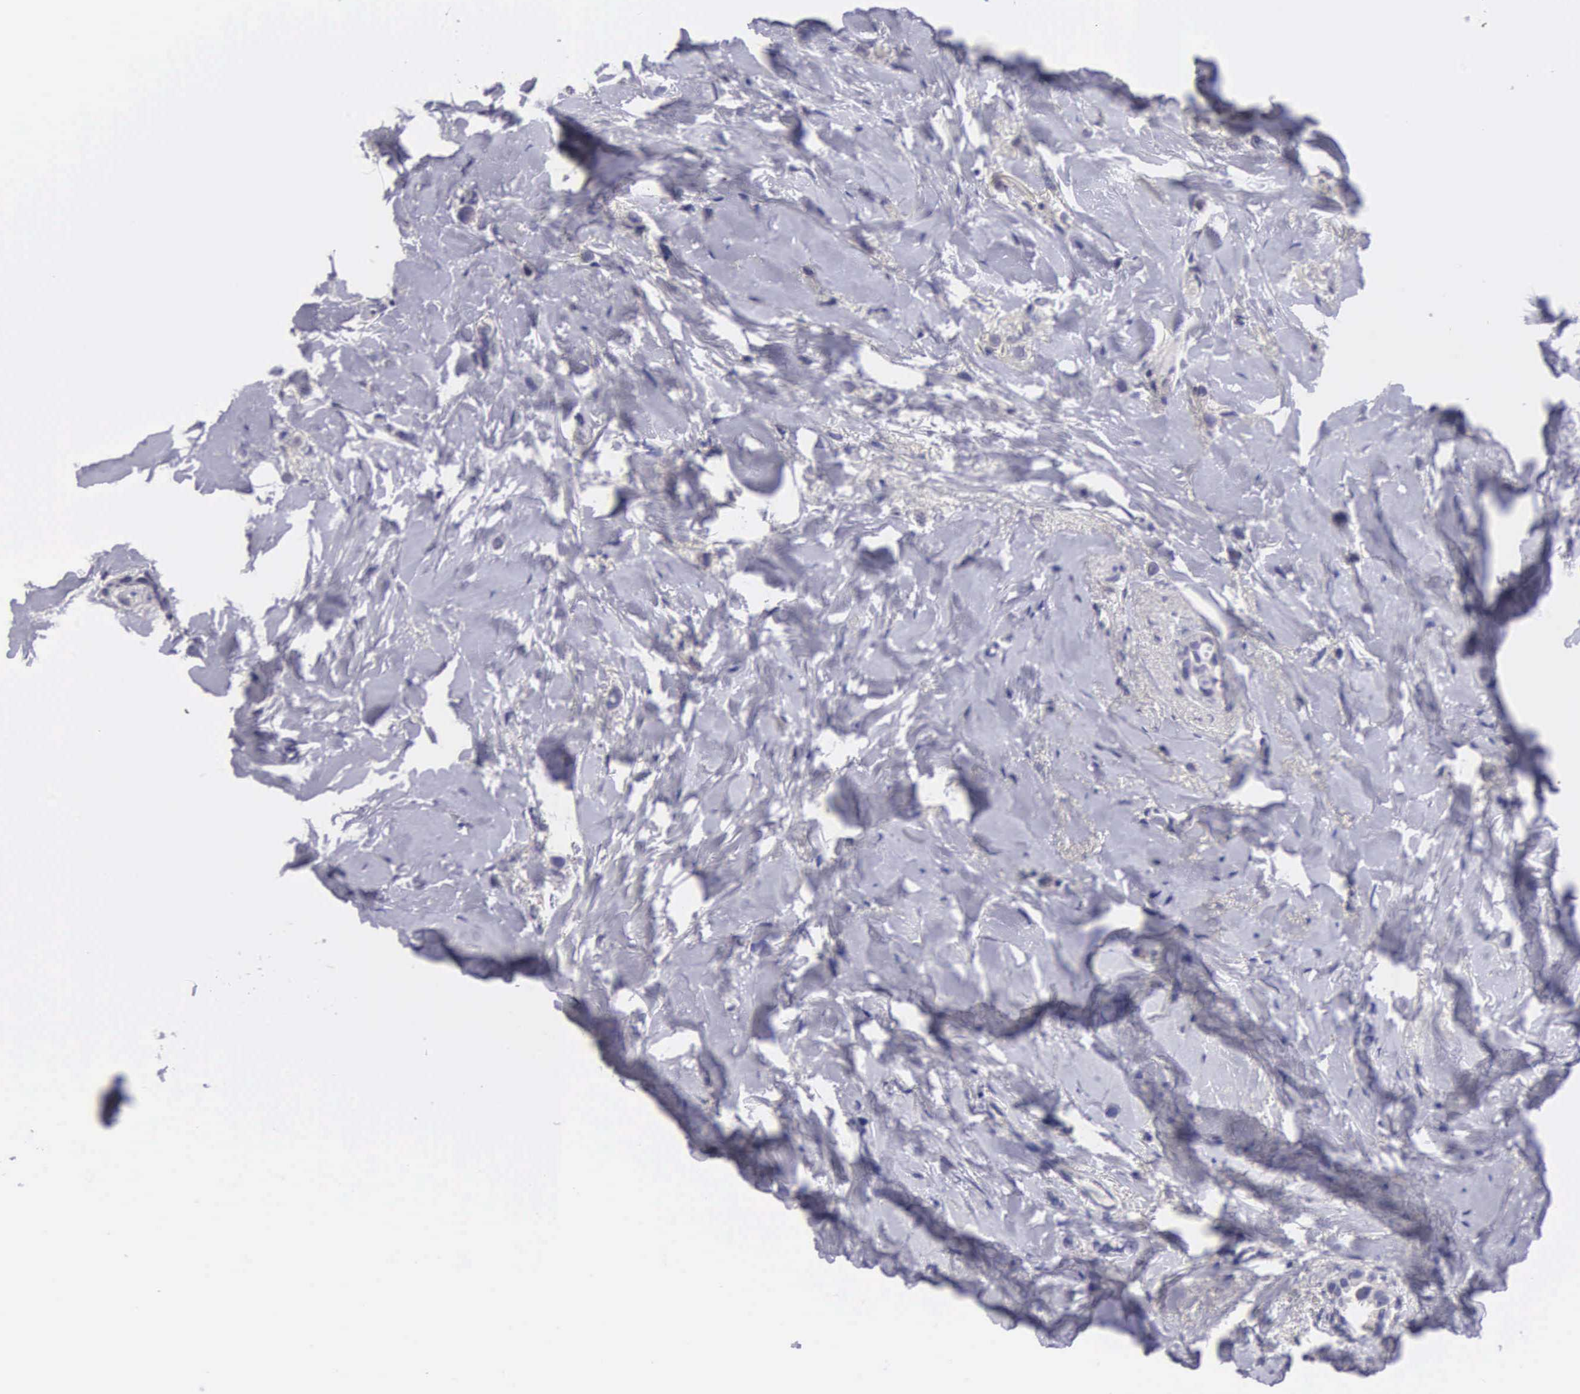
{"staining": {"intensity": "negative", "quantity": "none", "location": "none"}, "tissue": "breast cancer", "cell_type": "Tumor cells", "image_type": "cancer", "snomed": [{"axis": "morphology", "description": "Duct carcinoma"}, {"axis": "topography", "description": "Breast"}], "caption": "Breast infiltrating ductal carcinoma stained for a protein using IHC demonstrates no staining tumor cells.", "gene": "ARG2", "patient": {"sex": "female", "age": 72}}